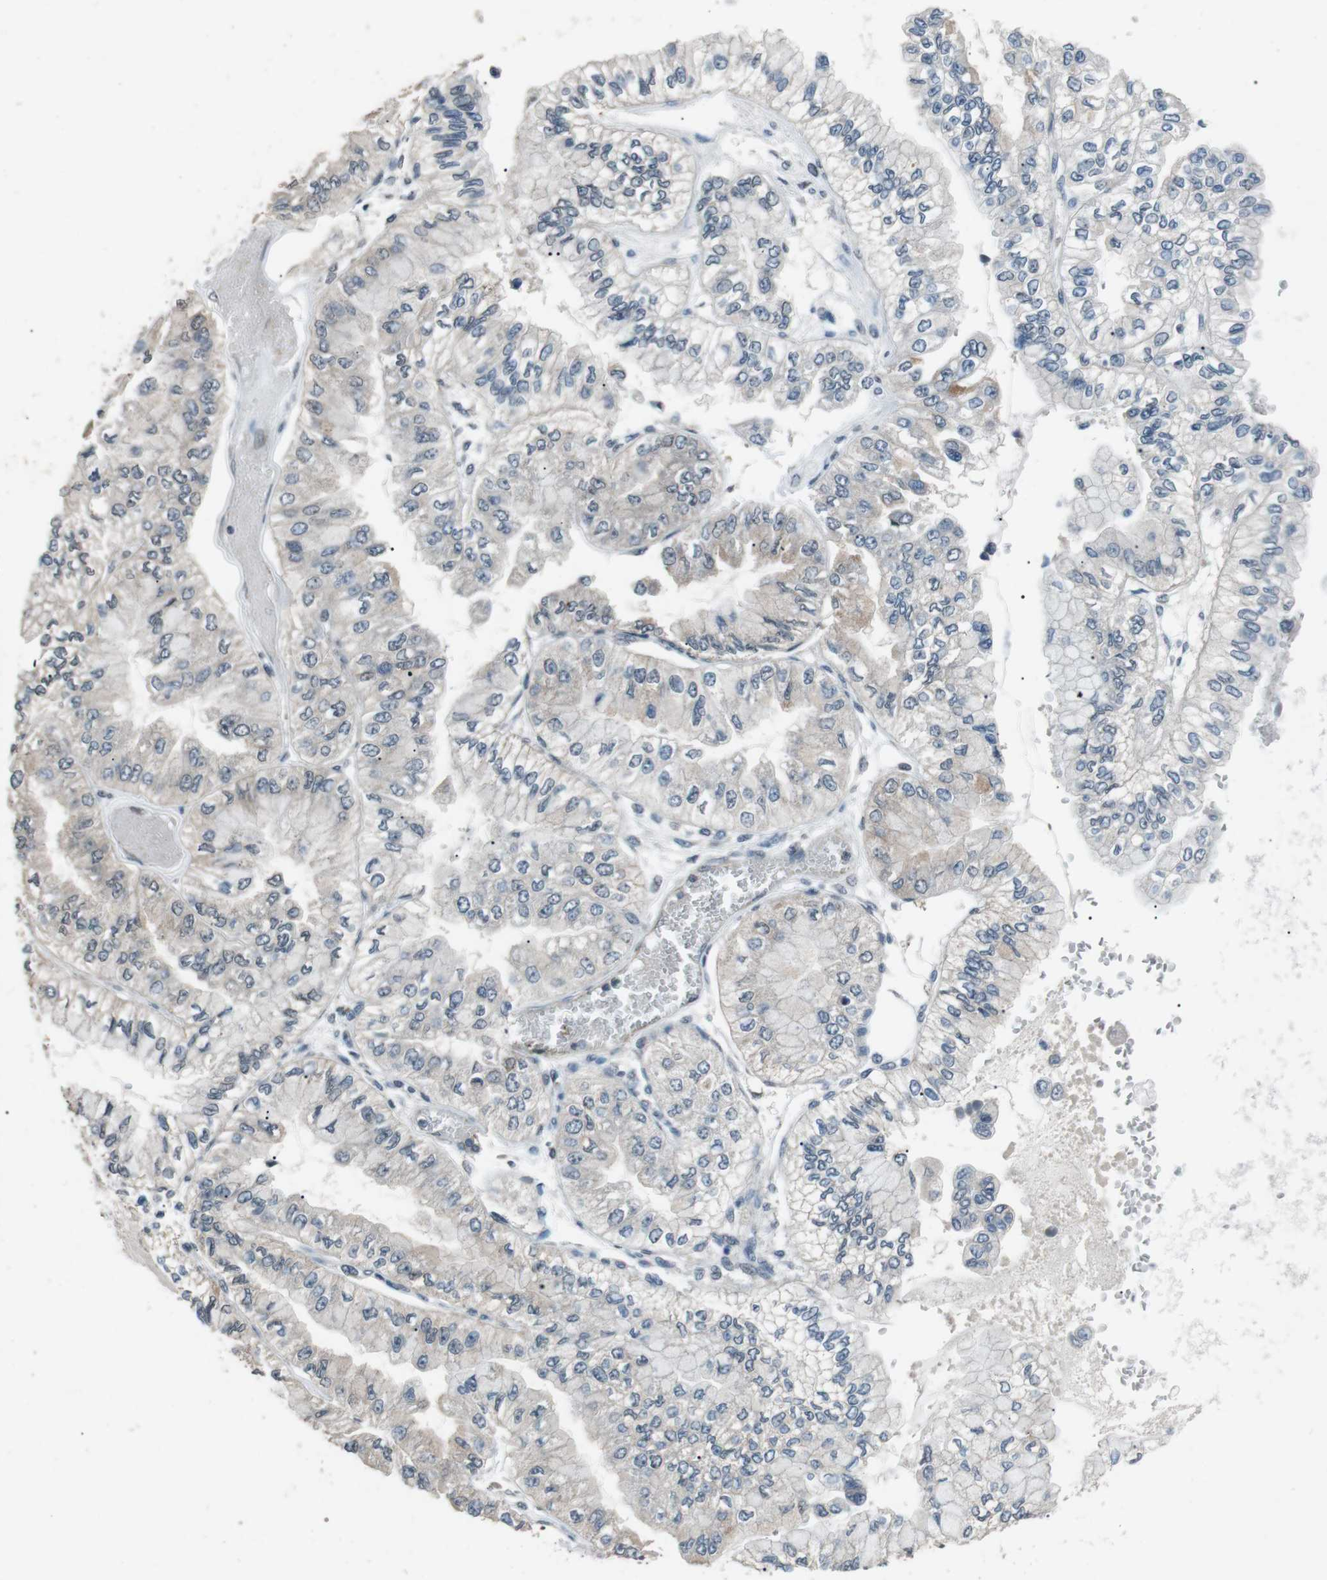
{"staining": {"intensity": "weak", "quantity": "<25%", "location": "cytoplasmic/membranous"}, "tissue": "liver cancer", "cell_type": "Tumor cells", "image_type": "cancer", "snomed": [{"axis": "morphology", "description": "Cholangiocarcinoma"}, {"axis": "topography", "description": "Liver"}], "caption": "Tumor cells are negative for brown protein staining in cholangiocarcinoma (liver).", "gene": "NEK7", "patient": {"sex": "female", "age": 79}}